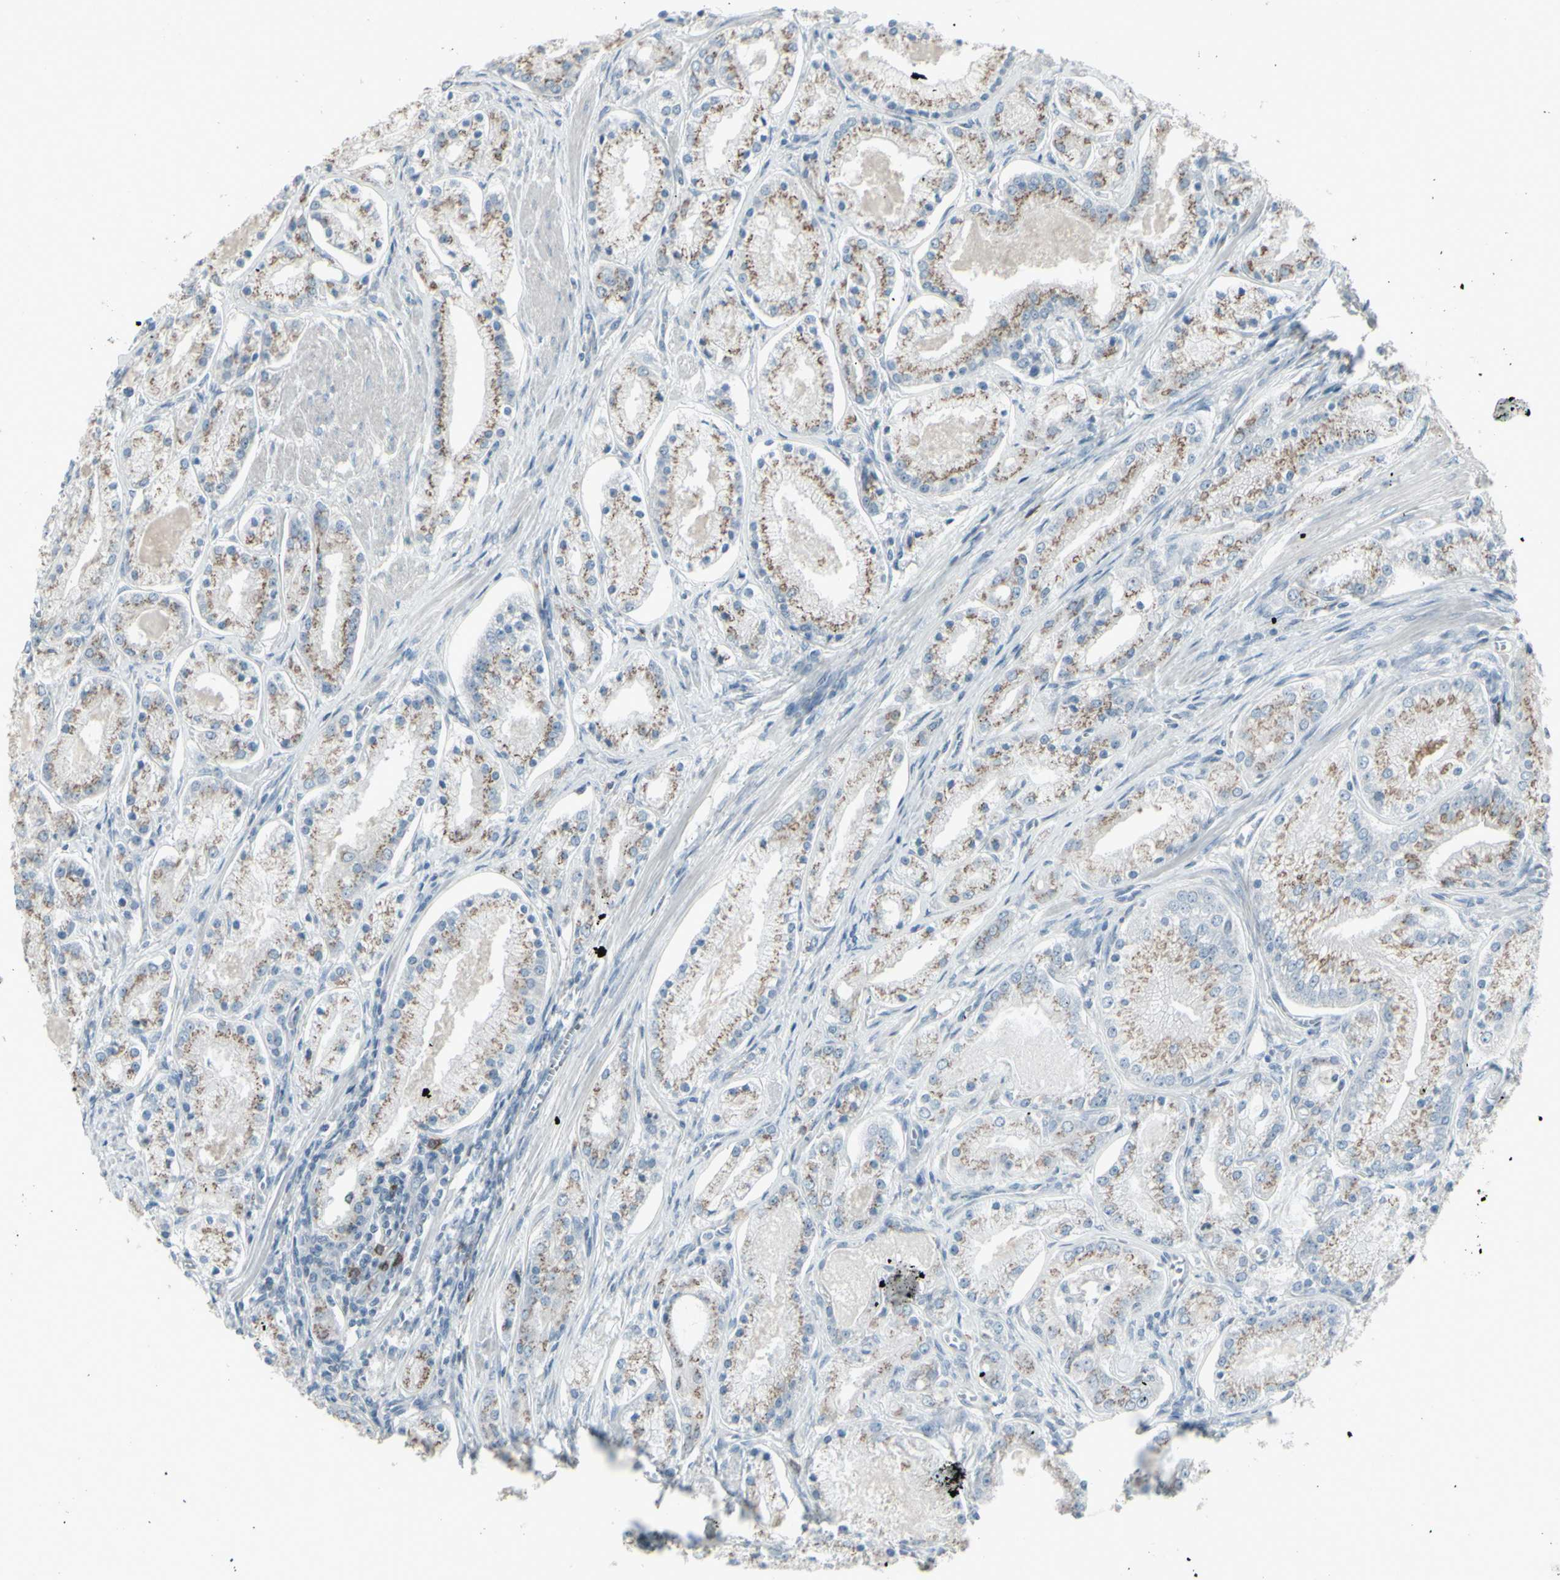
{"staining": {"intensity": "weak", "quantity": ">75%", "location": "cytoplasmic/membranous"}, "tissue": "prostate cancer", "cell_type": "Tumor cells", "image_type": "cancer", "snomed": [{"axis": "morphology", "description": "Adenocarcinoma, High grade"}, {"axis": "topography", "description": "Prostate"}], "caption": "Prostate cancer tissue exhibits weak cytoplasmic/membranous positivity in about >75% of tumor cells, visualized by immunohistochemistry.", "gene": "CD79B", "patient": {"sex": "male", "age": 66}}